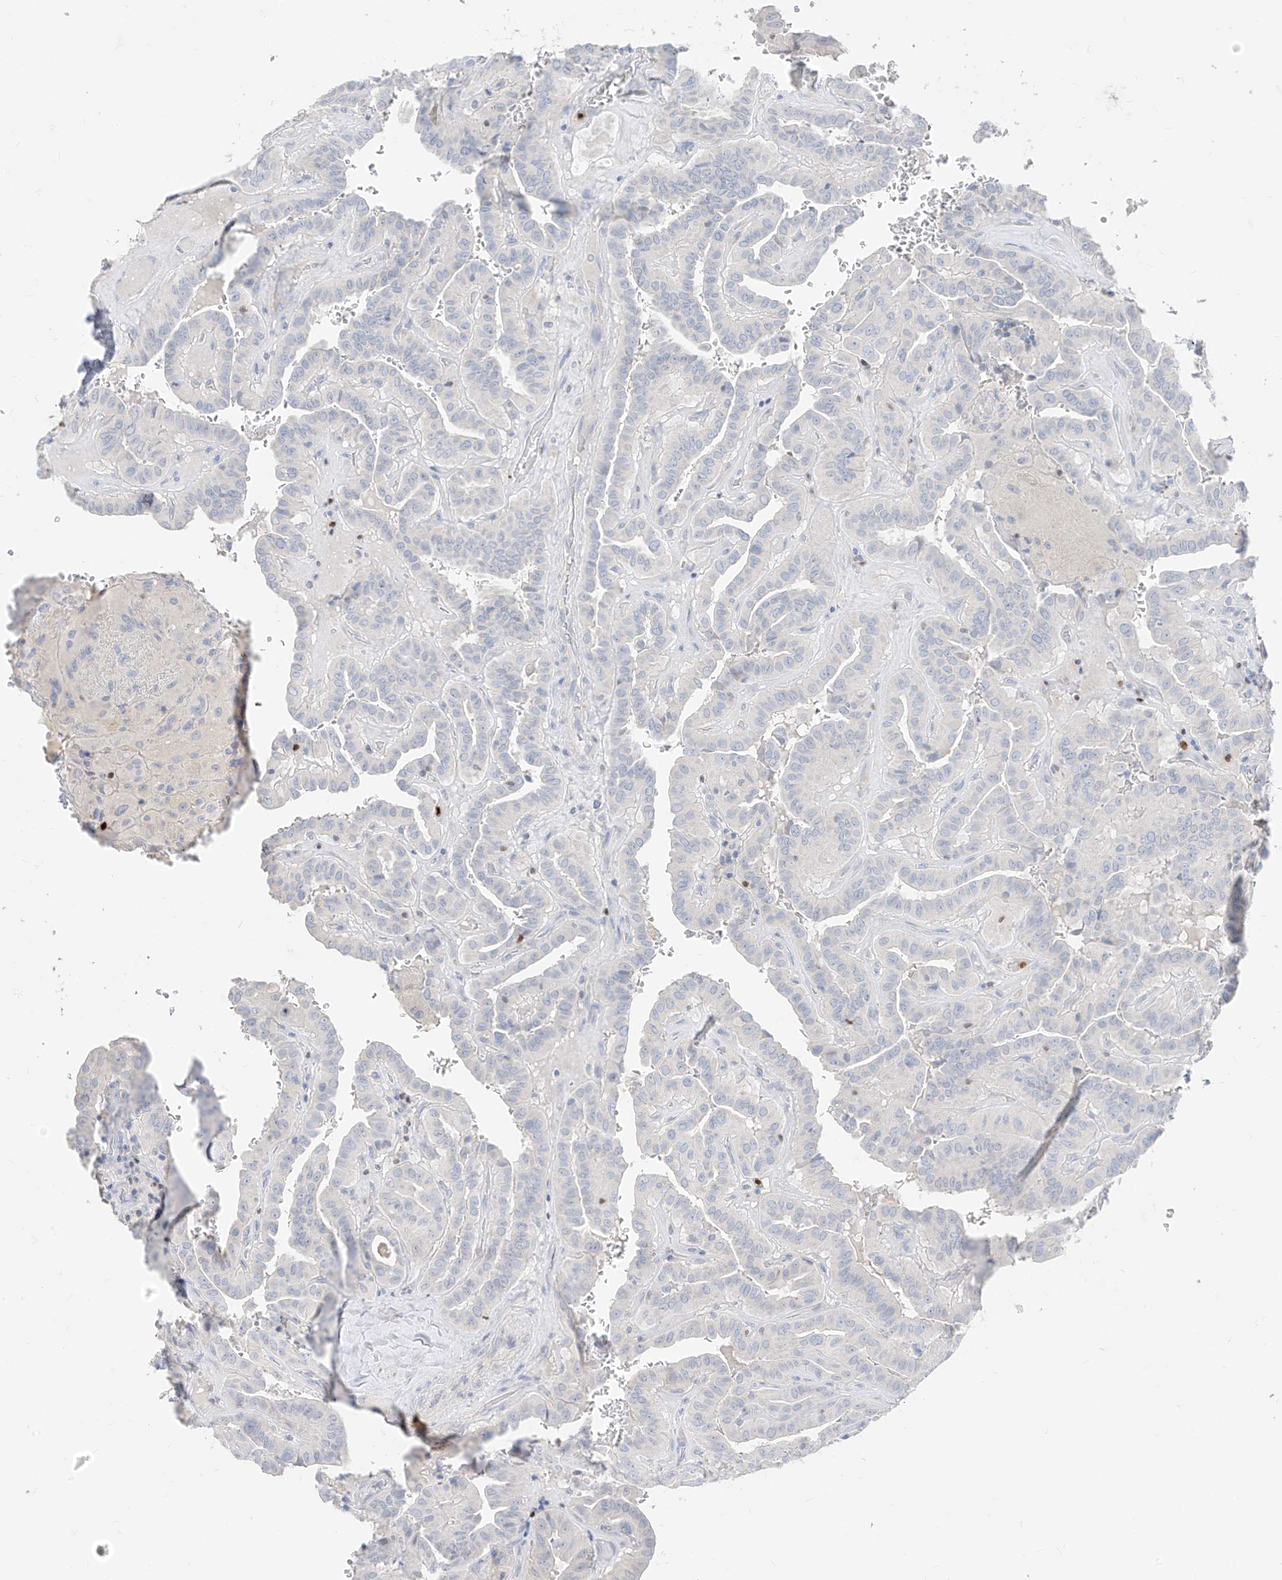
{"staining": {"intensity": "negative", "quantity": "none", "location": "none"}, "tissue": "thyroid cancer", "cell_type": "Tumor cells", "image_type": "cancer", "snomed": [{"axis": "morphology", "description": "Papillary adenocarcinoma, NOS"}, {"axis": "topography", "description": "Thyroid gland"}], "caption": "IHC histopathology image of human papillary adenocarcinoma (thyroid) stained for a protein (brown), which exhibits no expression in tumor cells.", "gene": "TBX21", "patient": {"sex": "male", "age": 77}}